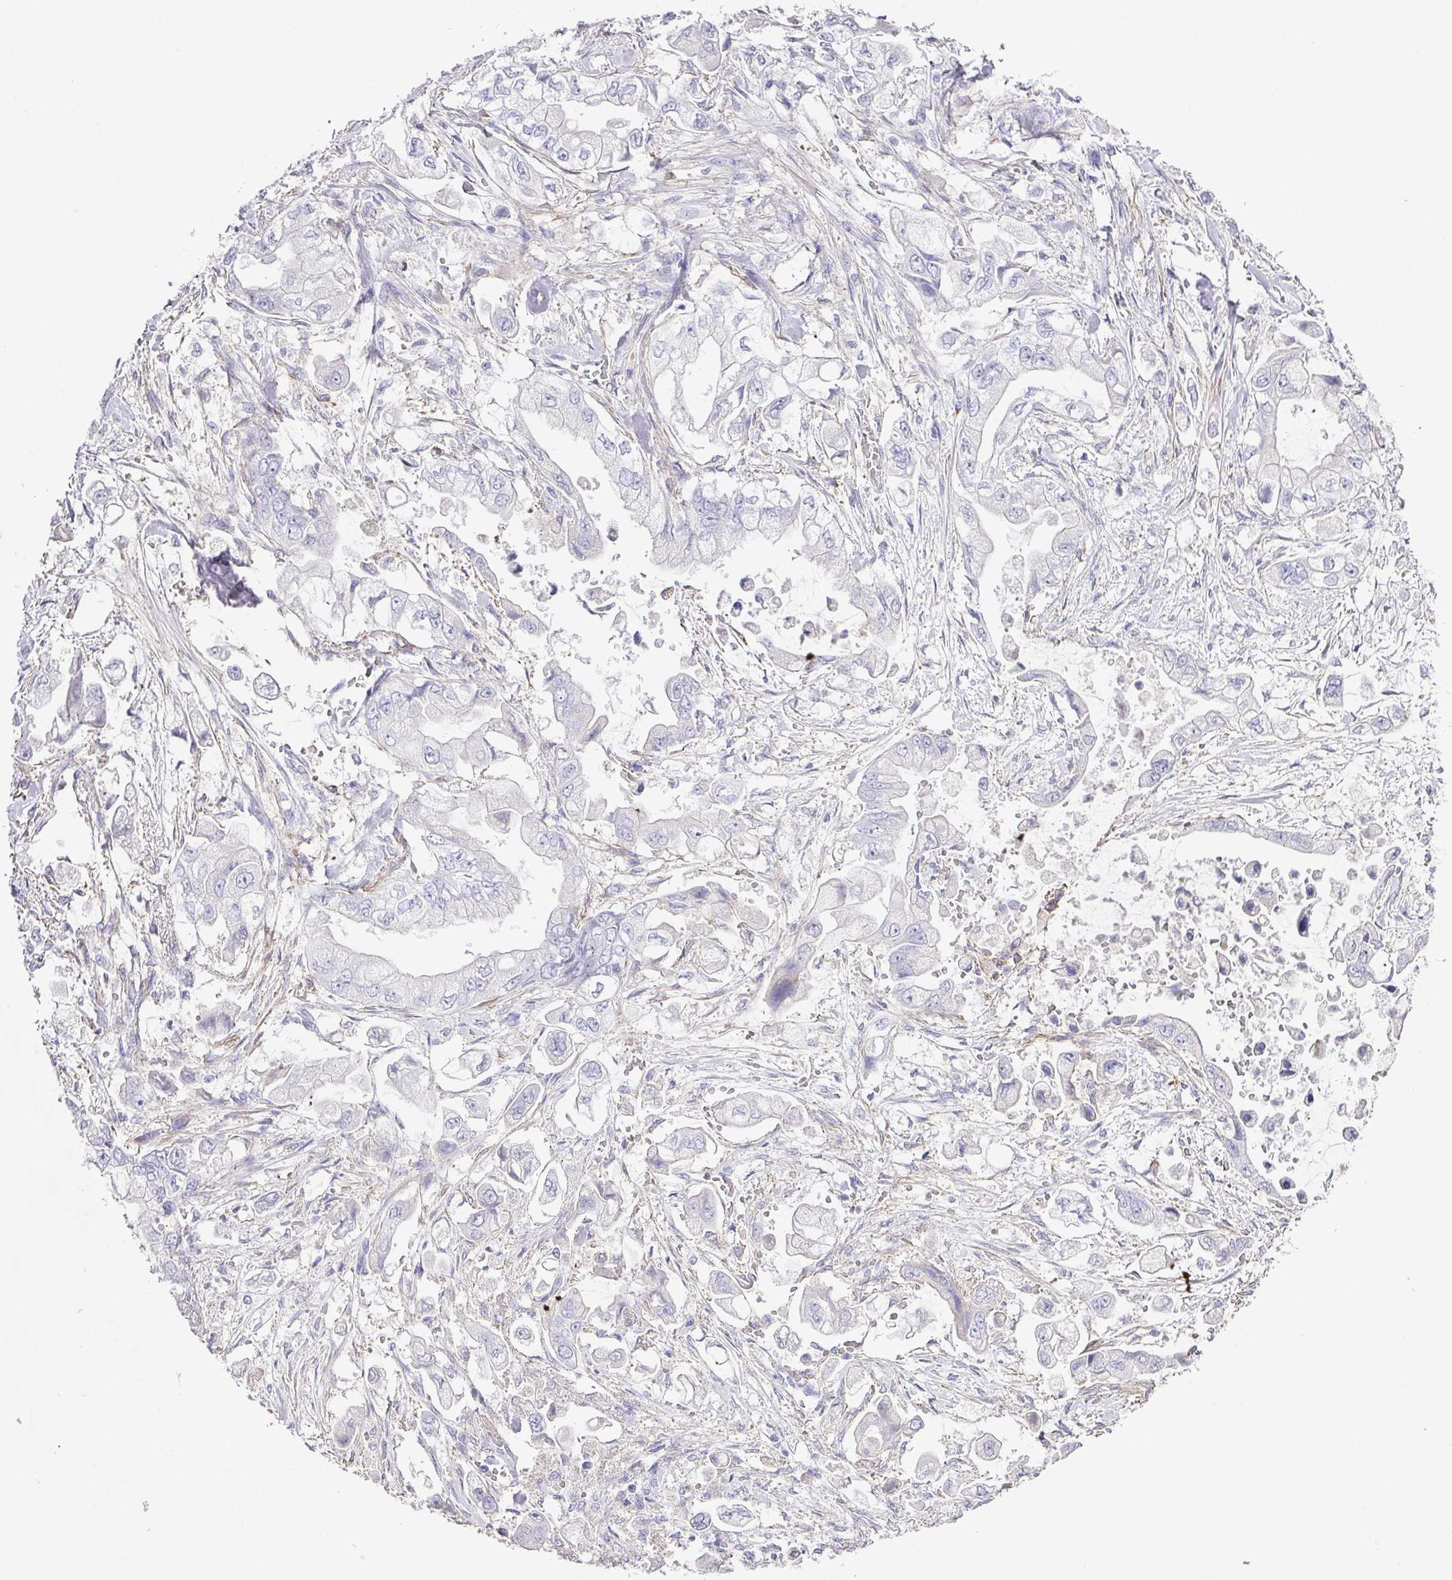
{"staining": {"intensity": "negative", "quantity": "none", "location": "none"}, "tissue": "stomach cancer", "cell_type": "Tumor cells", "image_type": "cancer", "snomed": [{"axis": "morphology", "description": "Adenocarcinoma, NOS"}, {"axis": "topography", "description": "Stomach"}], "caption": "This is a histopathology image of immunohistochemistry (IHC) staining of stomach cancer (adenocarcinoma), which shows no staining in tumor cells.", "gene": "TARM1", "patient": {"sex": "male", "age": 62}}